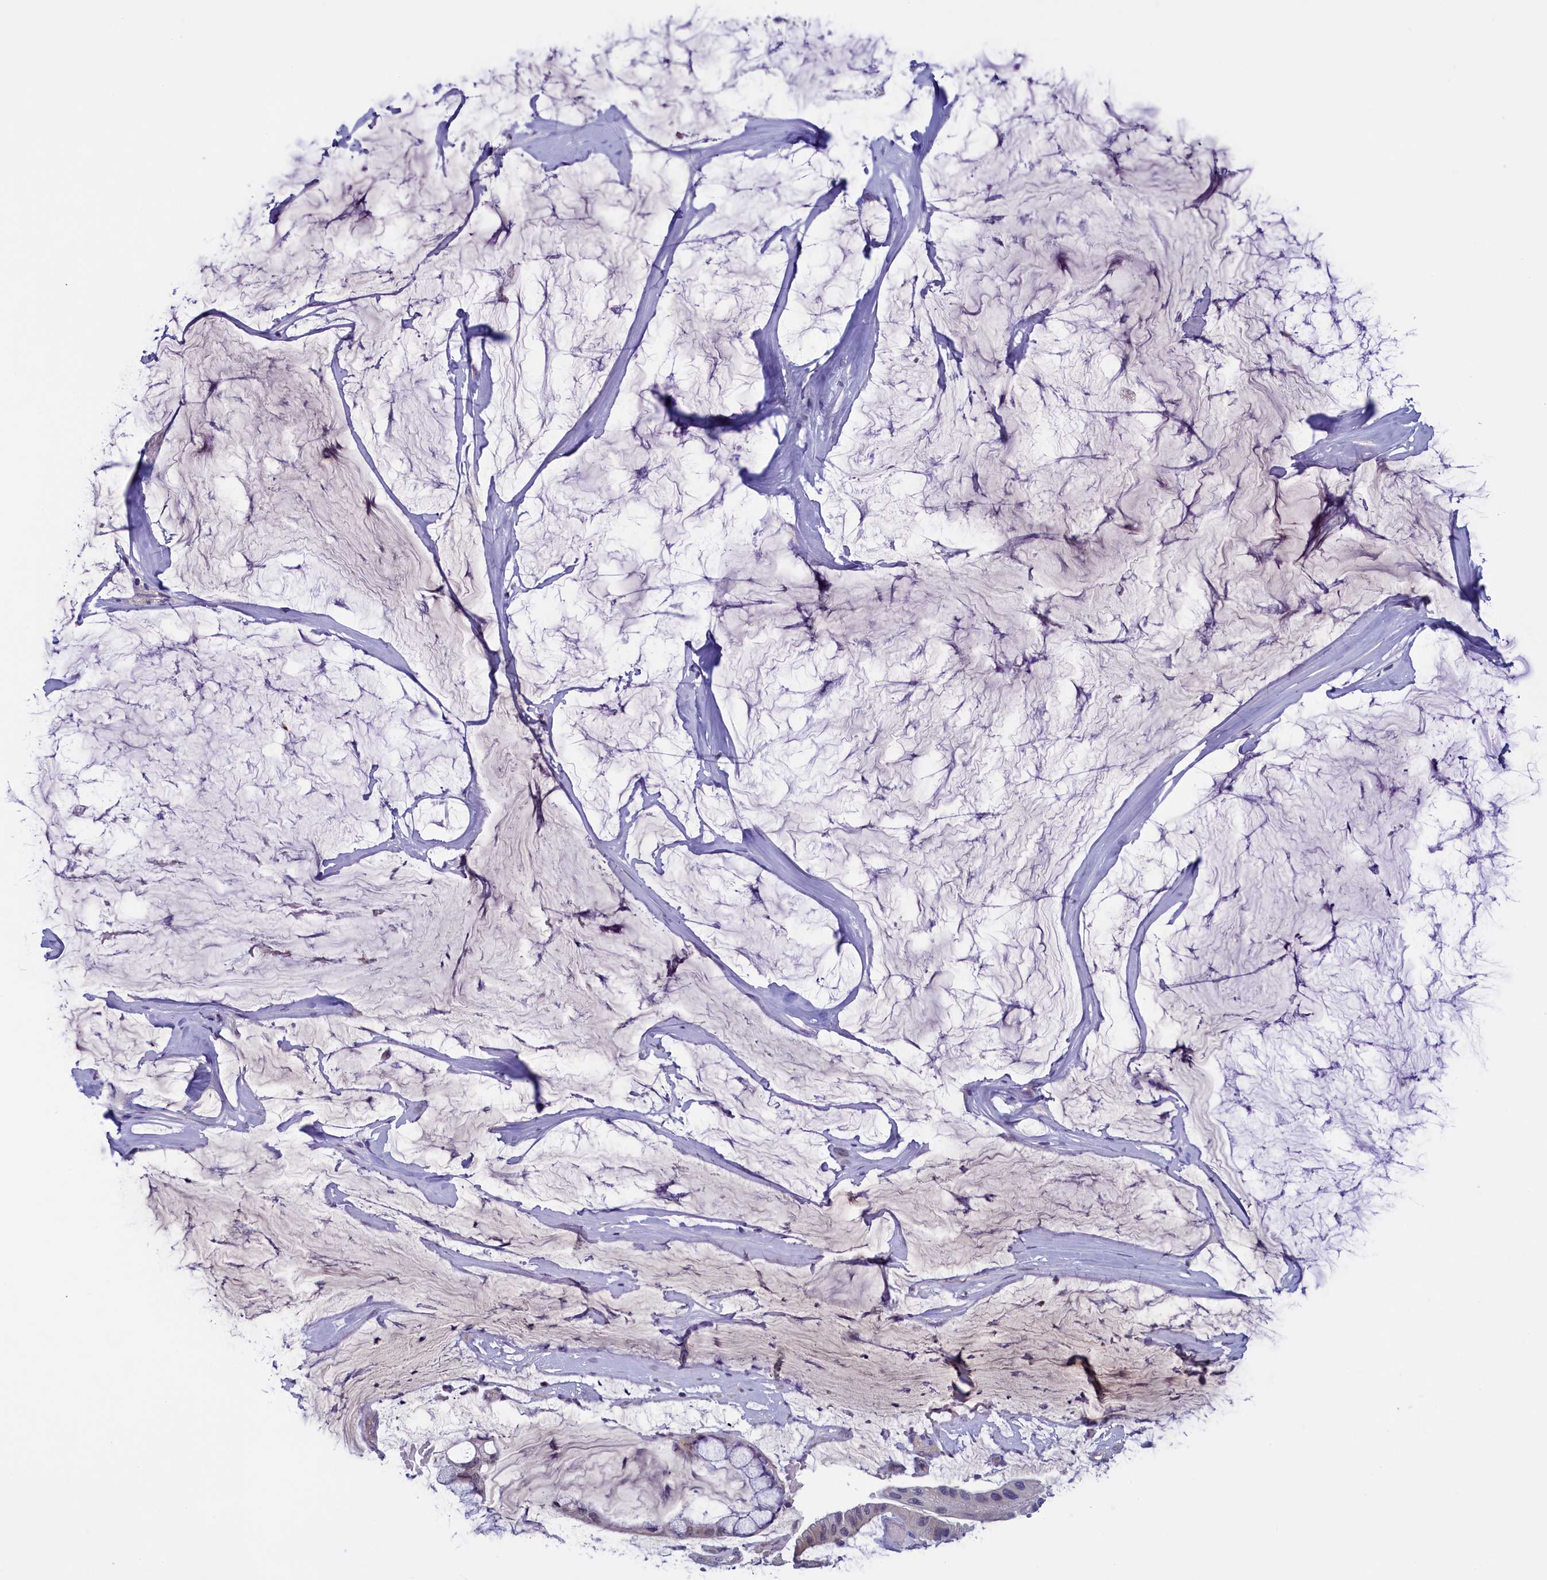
{"staining": {"intensity": "negative", "quantity": "none", "location": "none"}, "tissue": "ovarian cancer", "cell_type": "Tumor cells", "image_type": "cancer", "snomed": [{"axis": "morphology", "description": "Cystadenocarcinoma, mucinous, NOS"}, {"axis": "topography", "description": "Ovary"}], "caption": "This micrograph is of ovarian mucinous cystadenocarcinoma stained with IHC to label a protein in brown with the nuclei are counter-stained blue. There is no staining in tumor cells.", "gene": "NUBP1", "patient": {"sex": "female", "age": 39}}